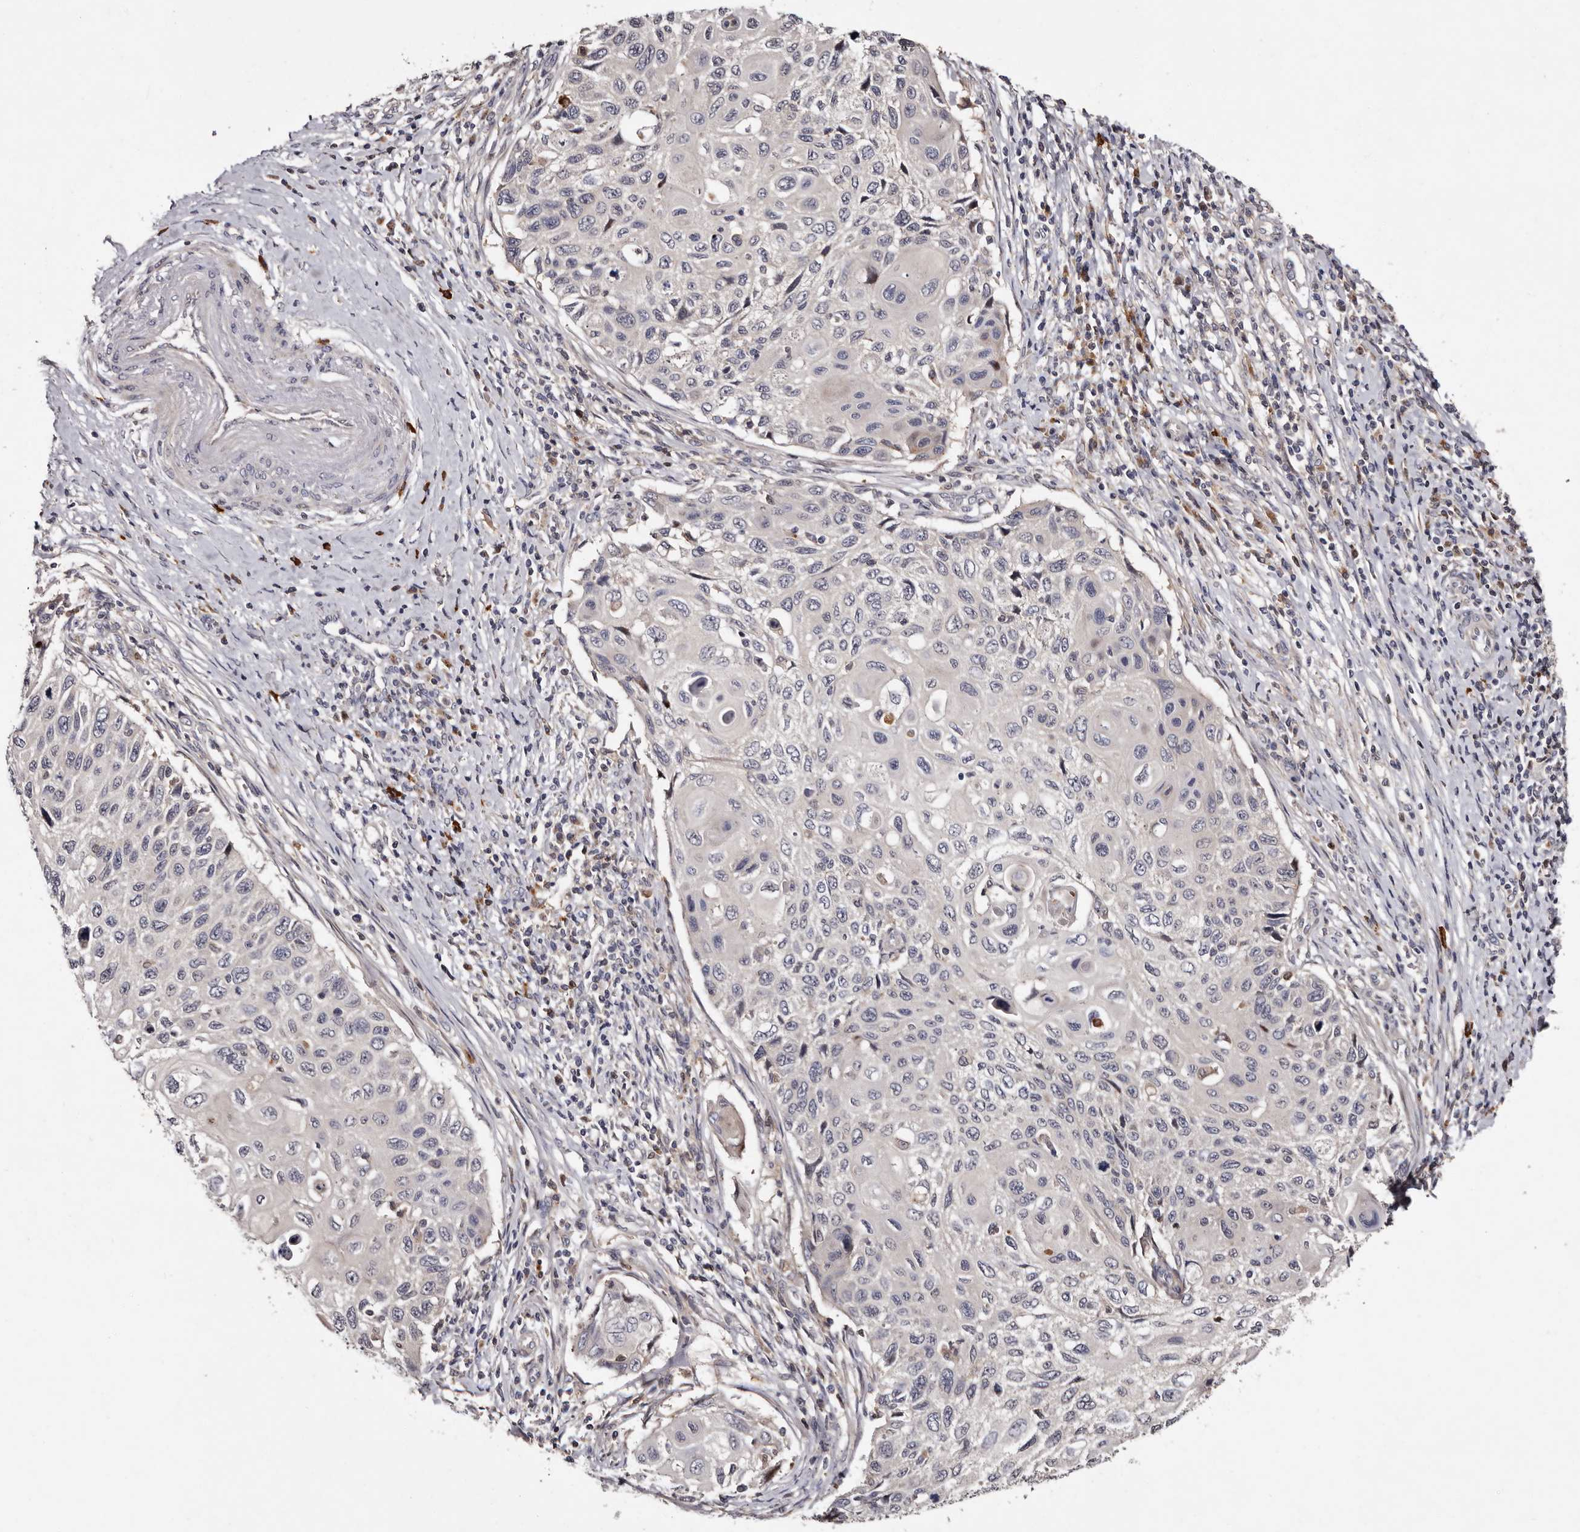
{"staining": {"intensity": "negative", "quantity": "none", "location": "none"}, "tissue": "cervical cancer", "cell_type": "Tumor cells", "image_type": "cancer", "snomed": [{"axis": "morphology", "description": "Squamous cell carcinoma, NOS"}, {"axis": "topography", "description": "Cervix"}], "caption": "This is a photomicrograph of IHC staining of cervical squamous cell carcinoma, which shows no positivity in tumor cells.", "gene": "DNPH1", "patient": {"sex": "female", "age": 70}}